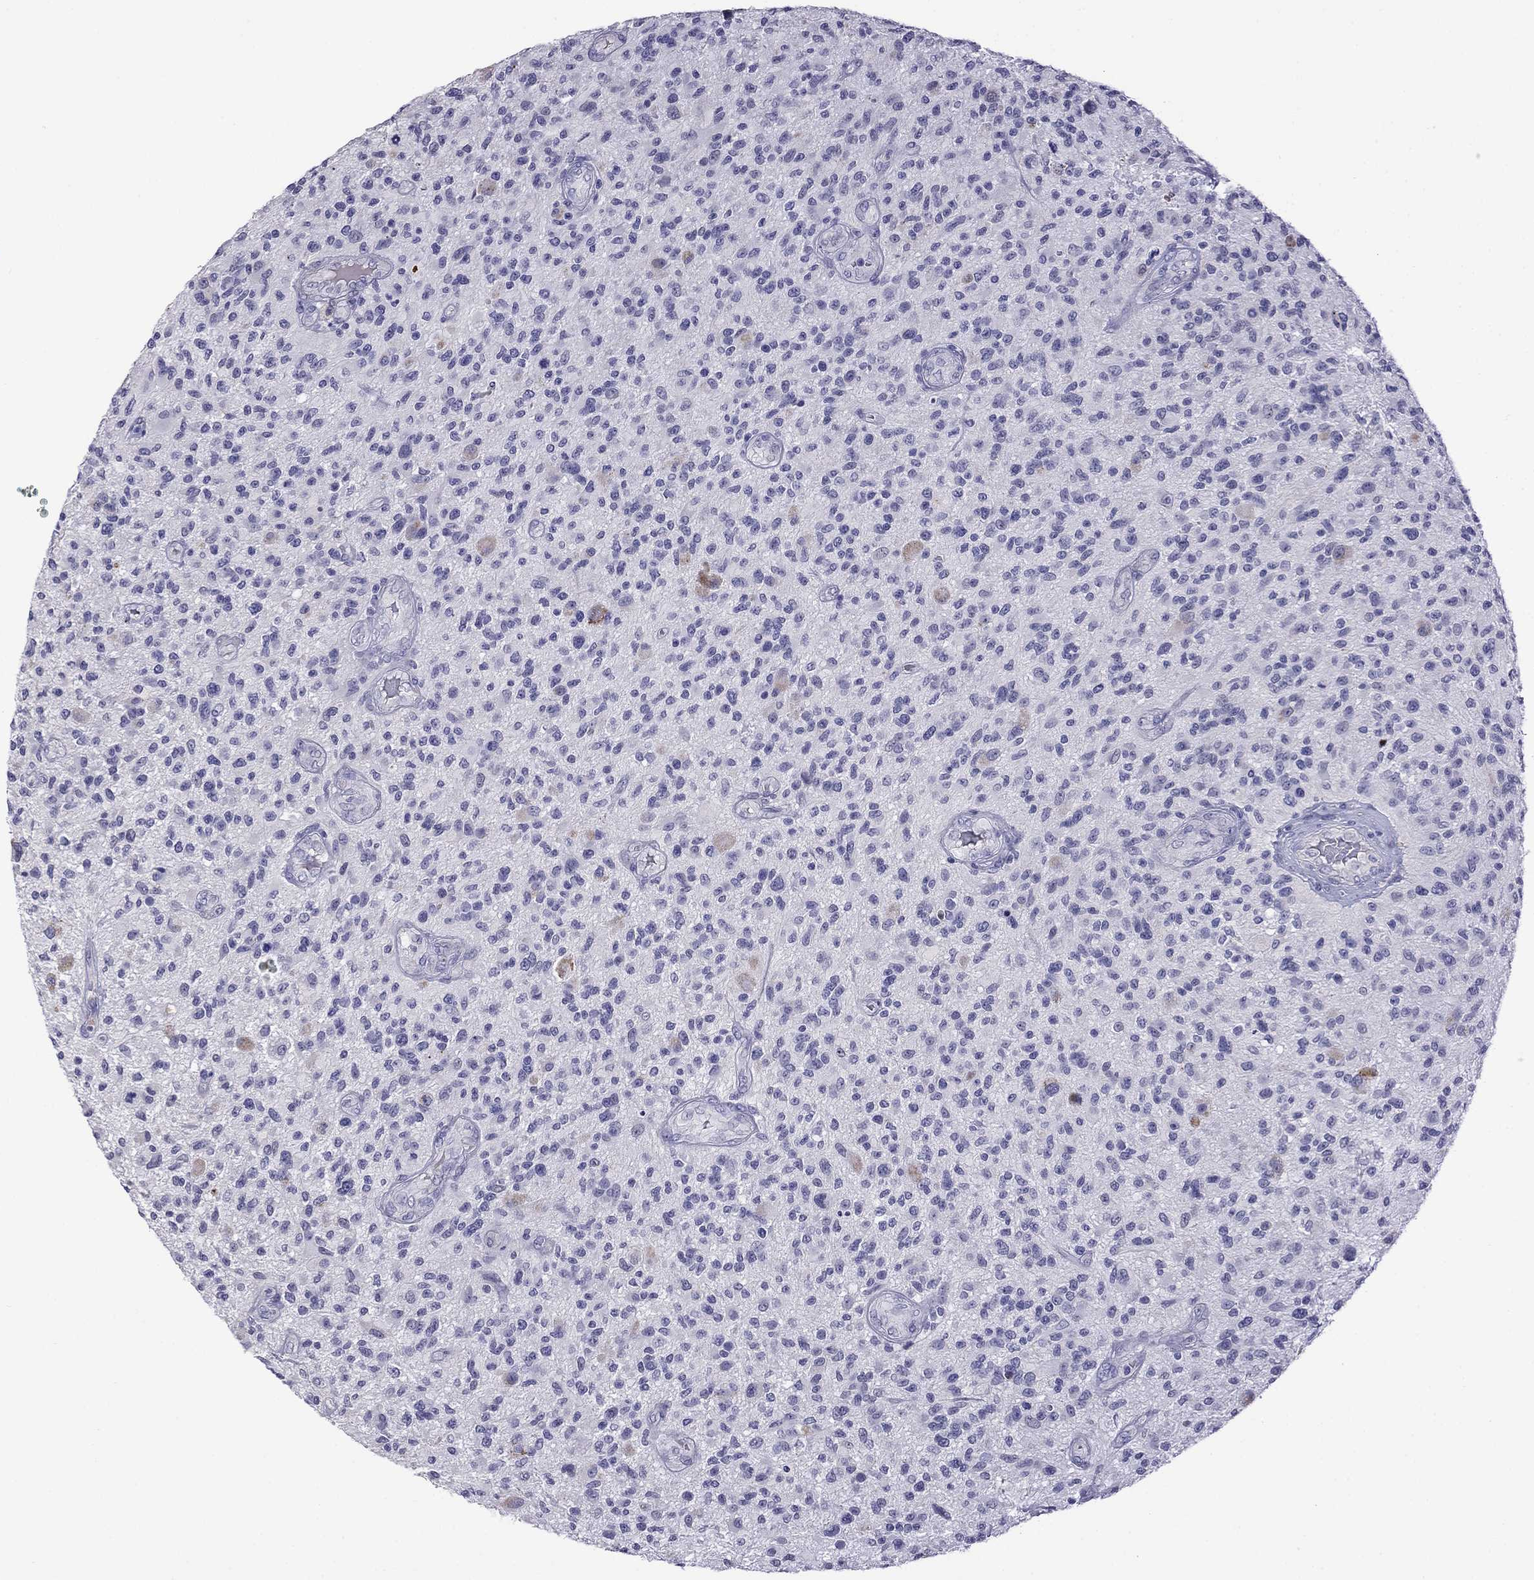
{"staining": {"intensity": "negative", "quantity": "none", "location": "none"}, "tissue": "glioma", "cell_type": "Tumor cells", "image_type": "cancer", "snomed": [{"axis": "morphology", "description": "Glioma, malignant, High grade"}, {"axis": "topography", "description": "Brain"}], "caption": "A histopathology image of glioma stained for a protein displays no brown staining in tumor cells. (Brightfield microscopy of DAB (3,3'-diaminobenzidine) IHC at high magnification).", "gene": "STAR", "patient": {"sex": "male", "age": 47}}